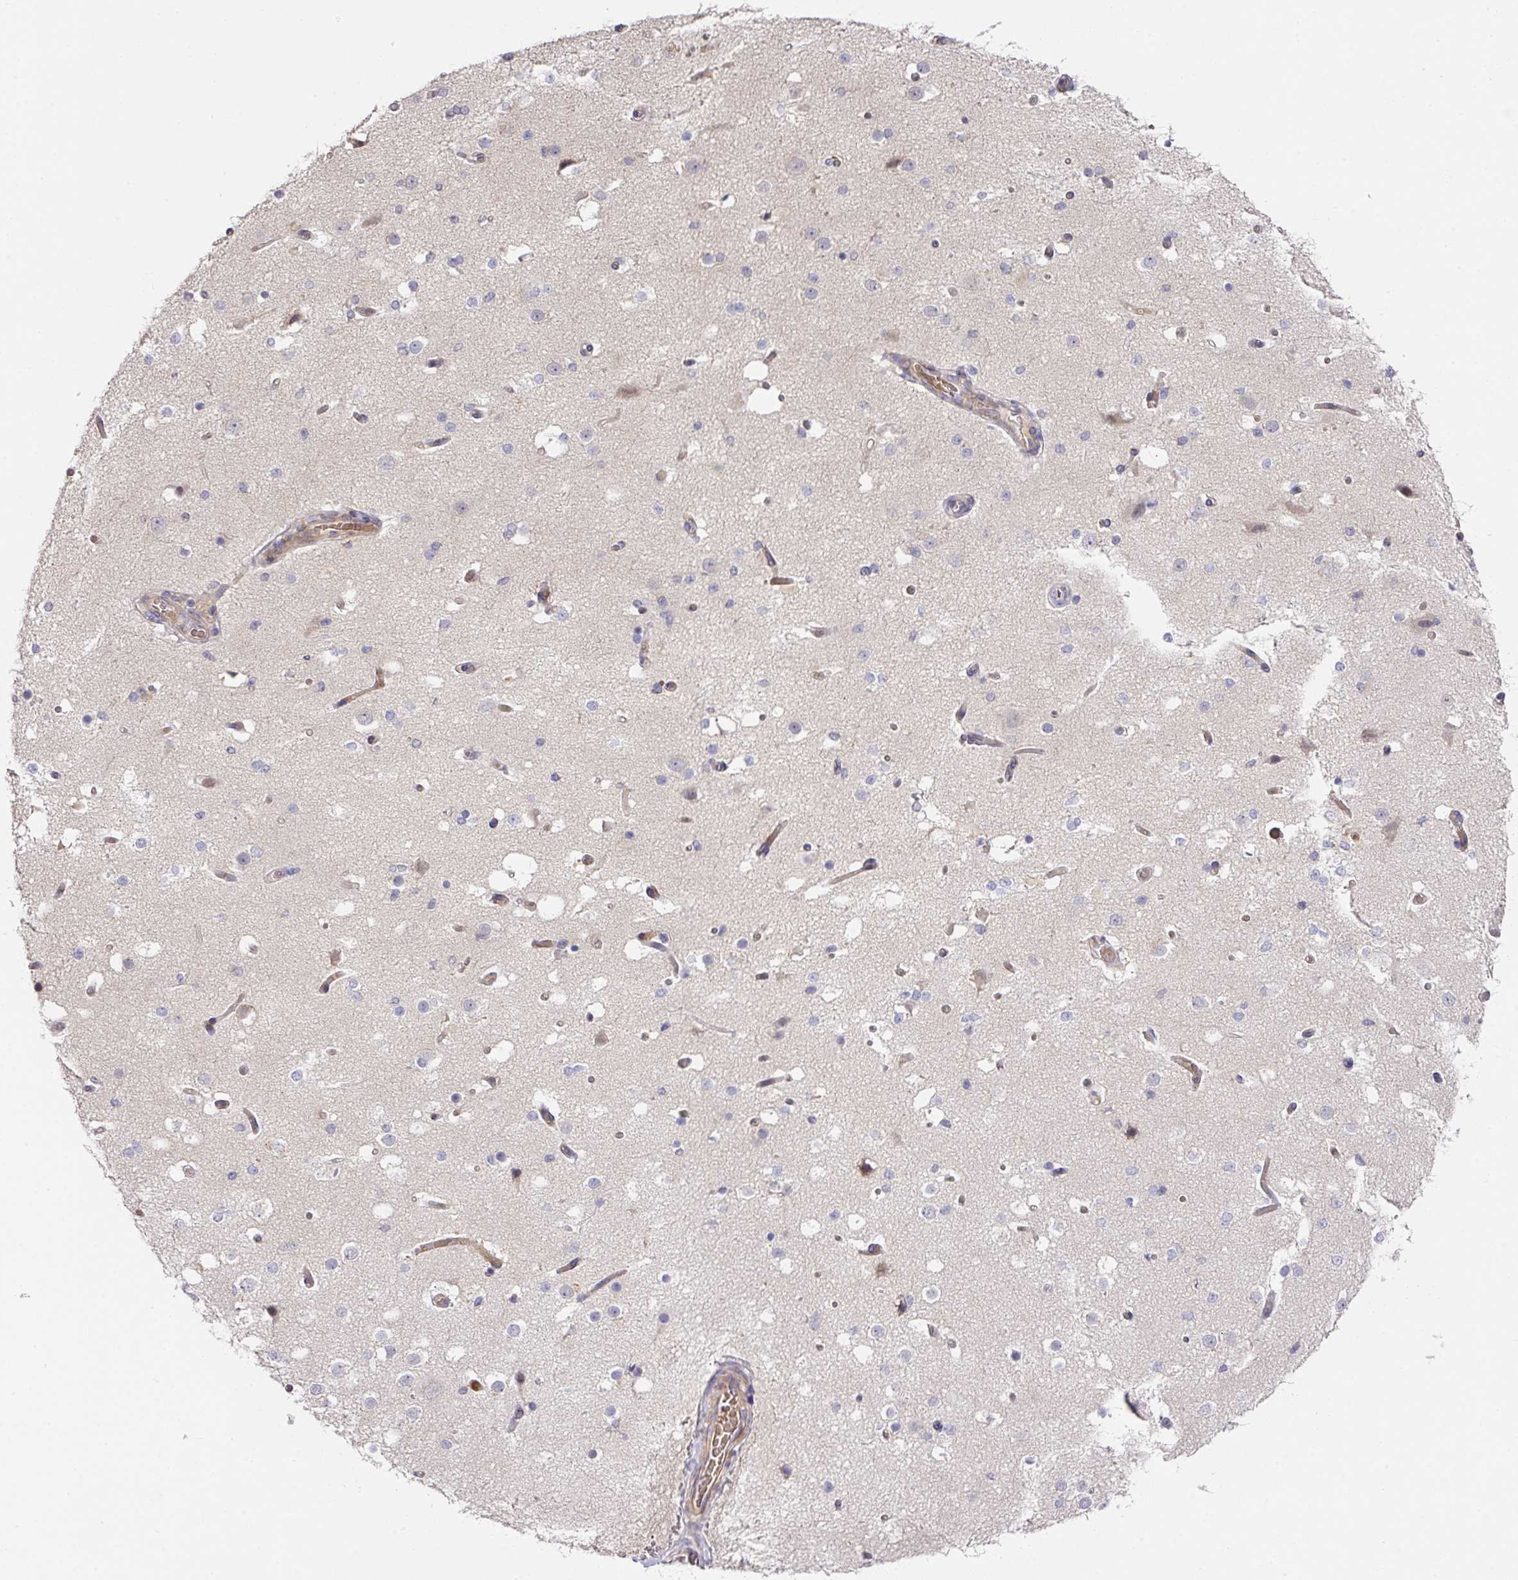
{"staining": {"intensity": "moderate", "quantity": "25%-75%", "location": "cytoplasmic/membranous"}, "tissue": "cerebral cortex", "cell_type": "Endothelial cells", "image_type": "normal", "snomed": [{"axis": "morphology", "description": "Normal tissue, NOS"}, {"axis": "morphology", "description": "Inflammation, NOS"}, {"axis": "topography", "description": "Cerebral cortex"}], "caption": "High-power microscopy captured an IHC image of normal cerebral cortex, revealing moderate cytoplasmic/membranous positivity in about 25%-75% of endothelial cells. The protein is shown in brown color, while the nuclei are stained blue.", "gene": "TARM1", "patient": {"sex": "male", "age": 6}}